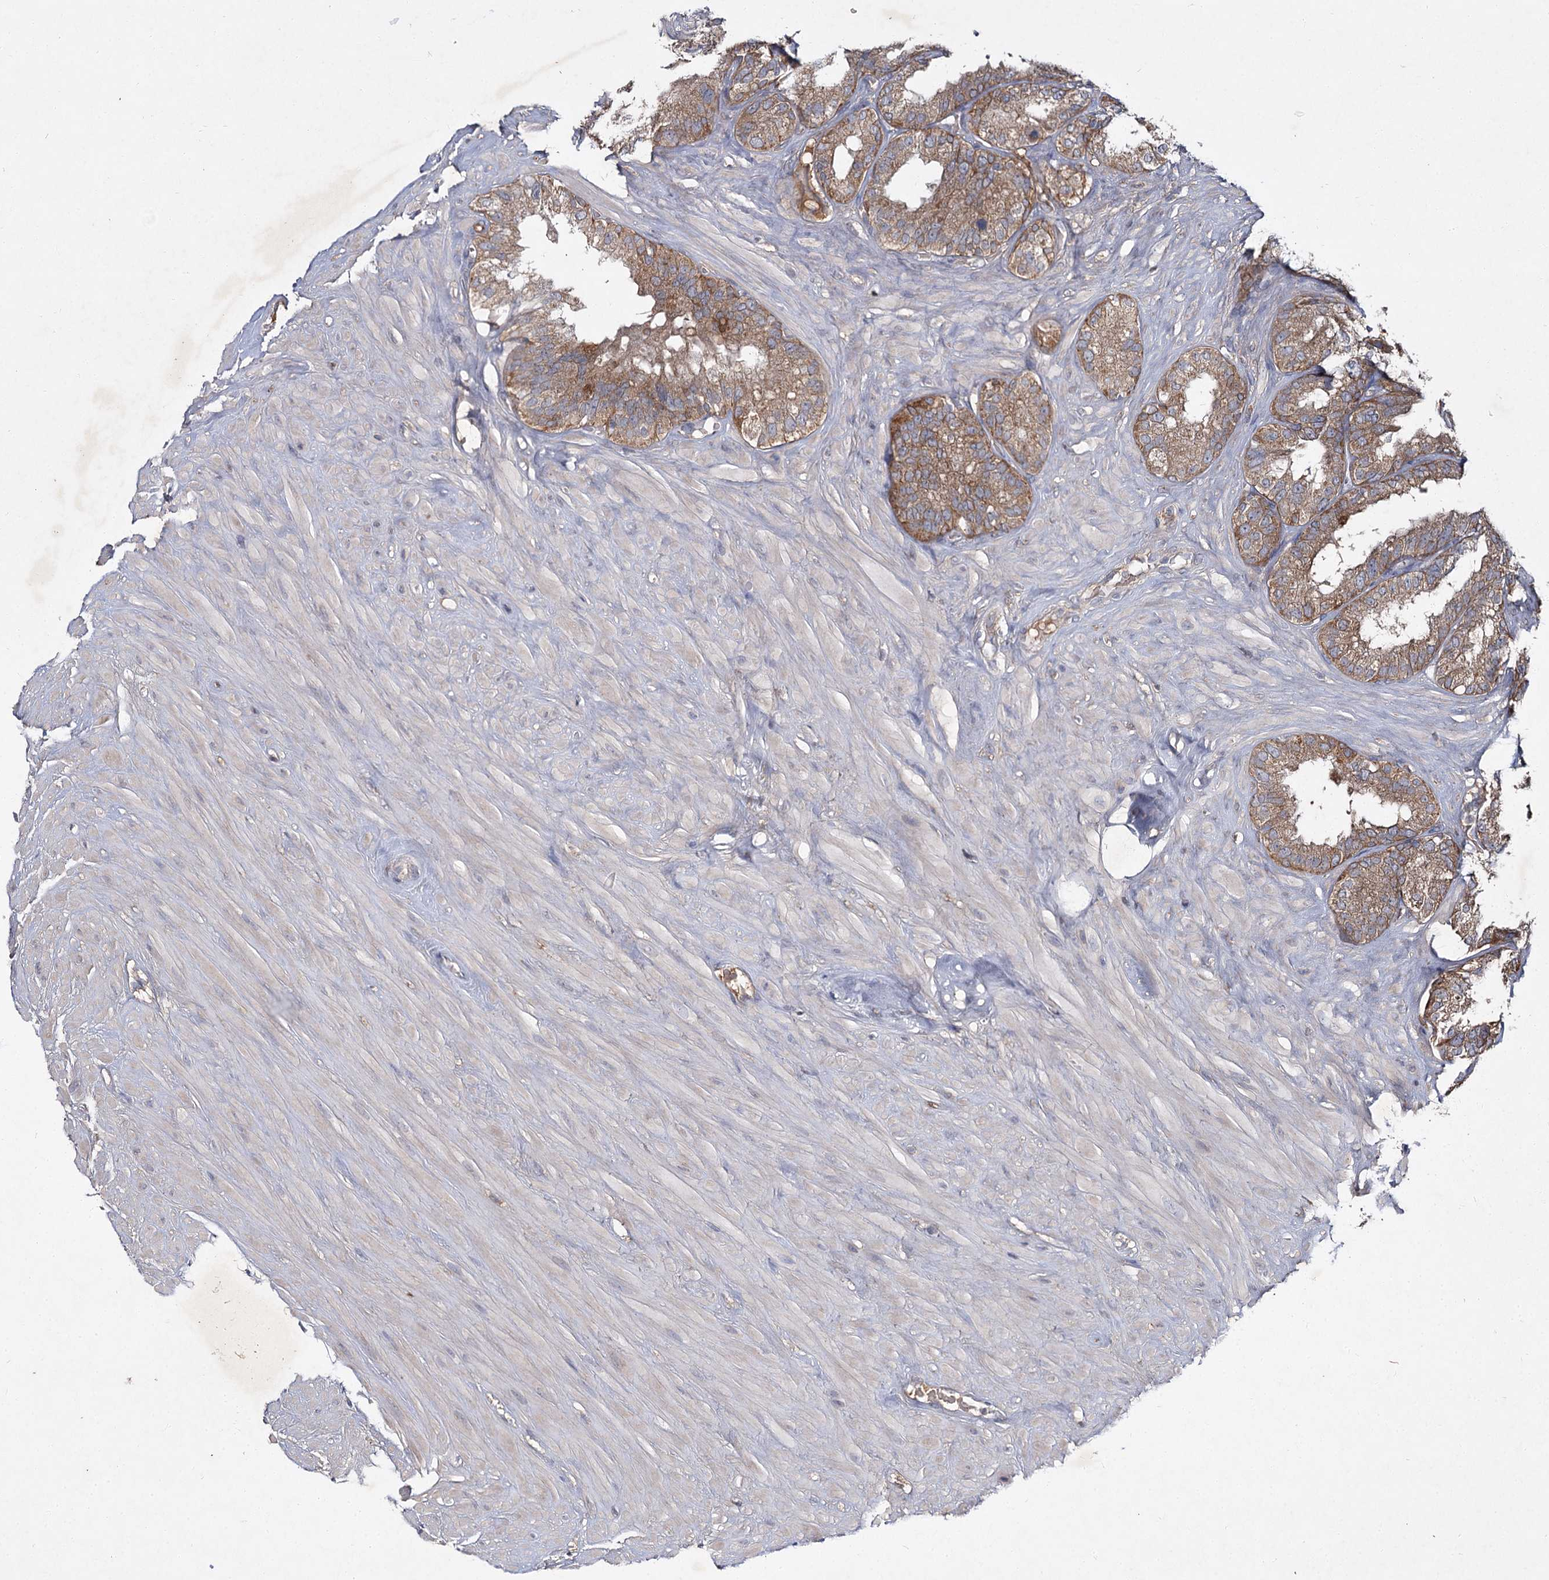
{"staining": {"intensity": "moderate", "quantity": ">75%", "location": "cytoplasmic/membranous"}, "tissue": "seminal vesicle", "cell_type": "Glandular cells", "image_type": "normal", "snomed": [{"axis": "morphology", "description": "Normal tissue, NOS"}, {"axis": "topography", "description": "Seminal veicle"}], "caption": "Normal seminal vesicle was stained to show a protein in brown. There is medium levels of moderate cytoplasmic/membranous staining in about >75% of glandular cells. The protein is stained brown, and the nuclei are stained in blue (DAB (3,3'-diaminobenzidine) IHC with brightfield microscopy, high magnification).", "gene": "MFN1", "patient": {"sex": "male", "age": 80}}